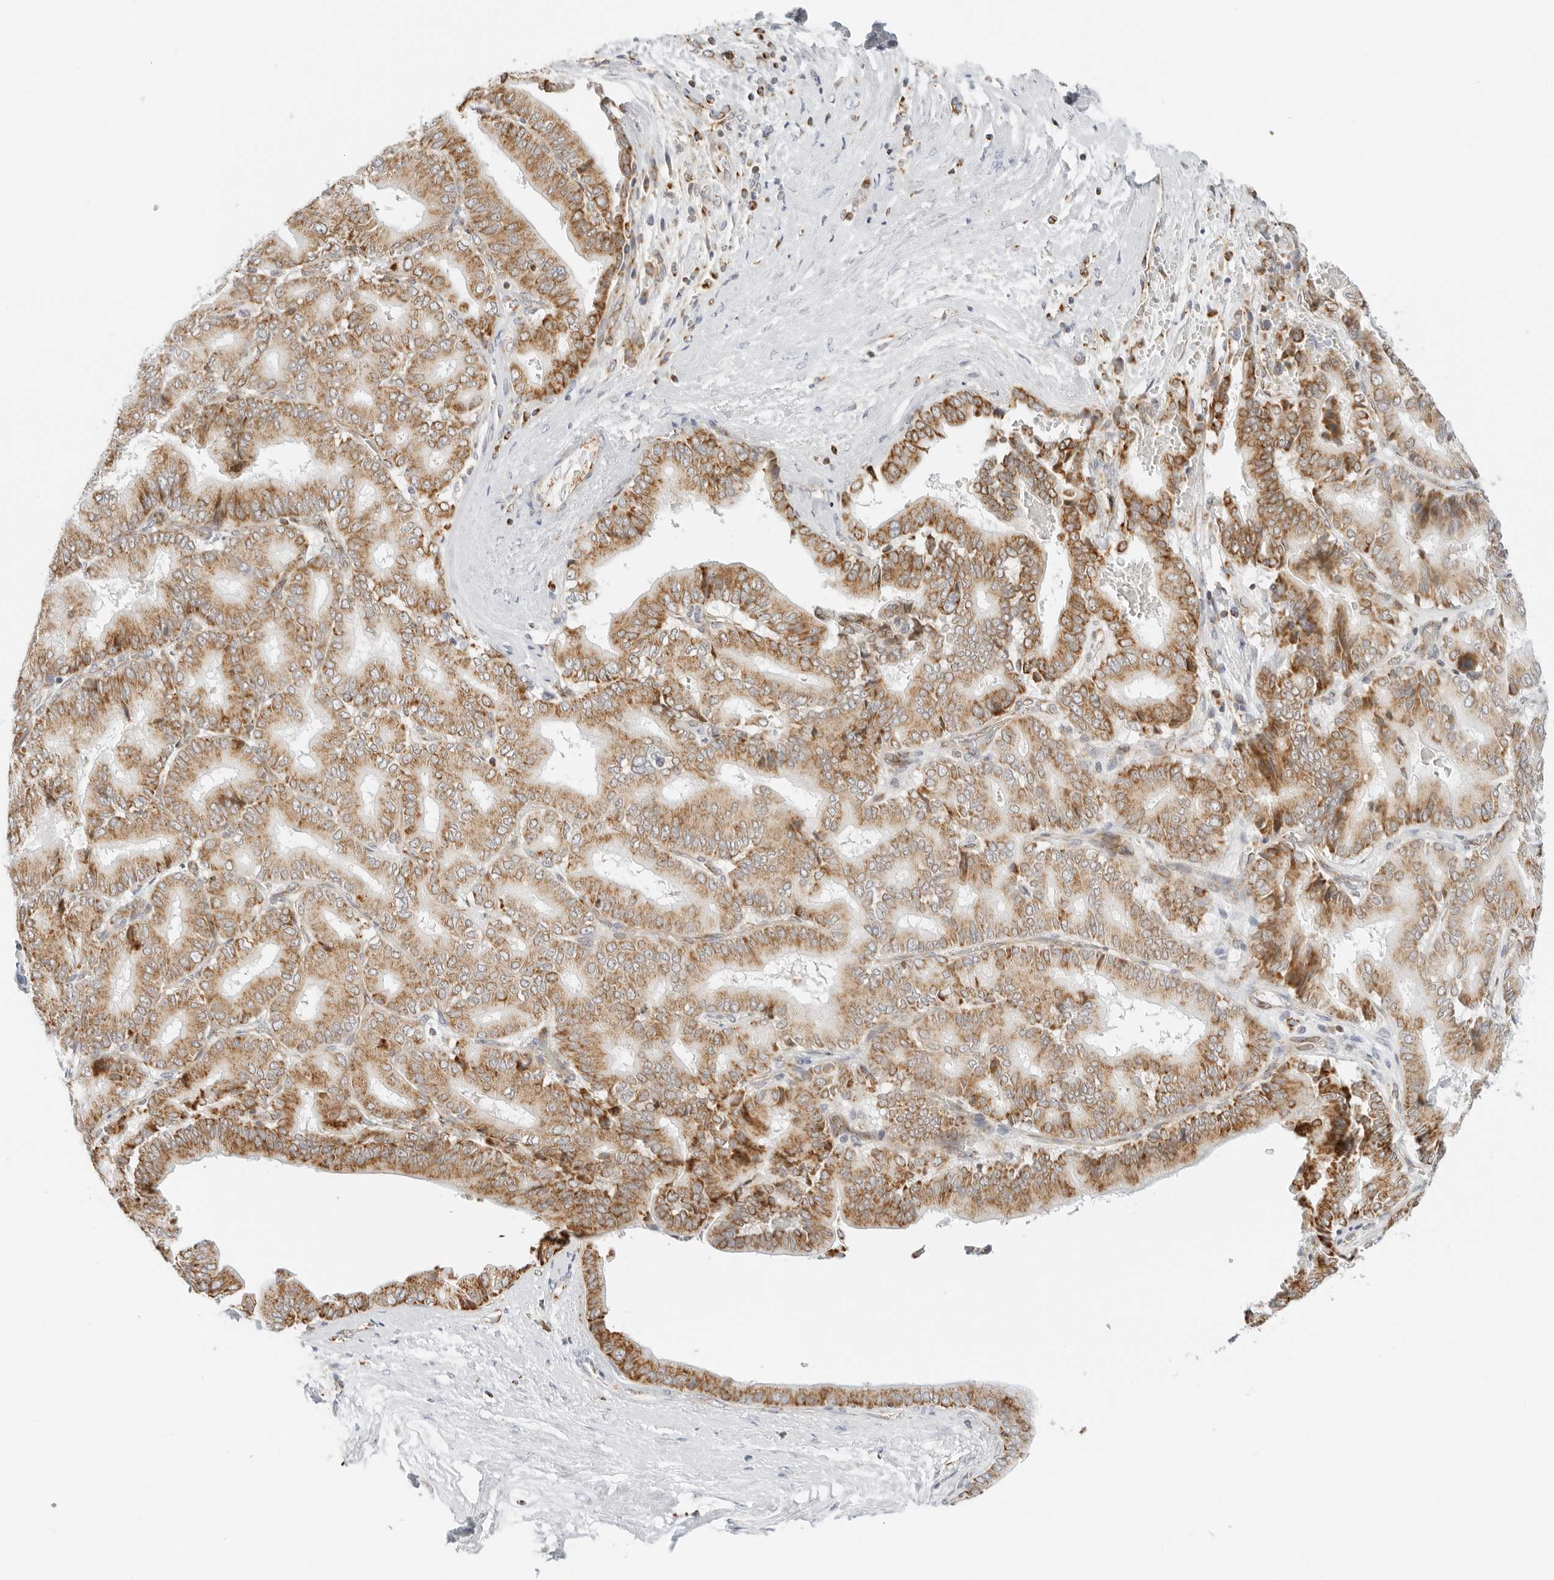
{"staining": {"intensity": "strong", "quantity": ">75%", "location": "cytoplasmic/membranous"}, "tissue": "liver cancer", "cell_type": "Tumor cells", "image_type": "cancer", "snomed": [{"axis": "morphology", "description": "Cholangiocarcinoma"}, {"axis": "topography", "description": "Liver"}], "caption": "Tumor cells demonstrate high levels of strong cytoplasmic/membranous staining in approximately >75% of cells in liver cholangiocarcinoma.", "gene": "RC3H1", "patient": {"sex": "female", "age": 75}}